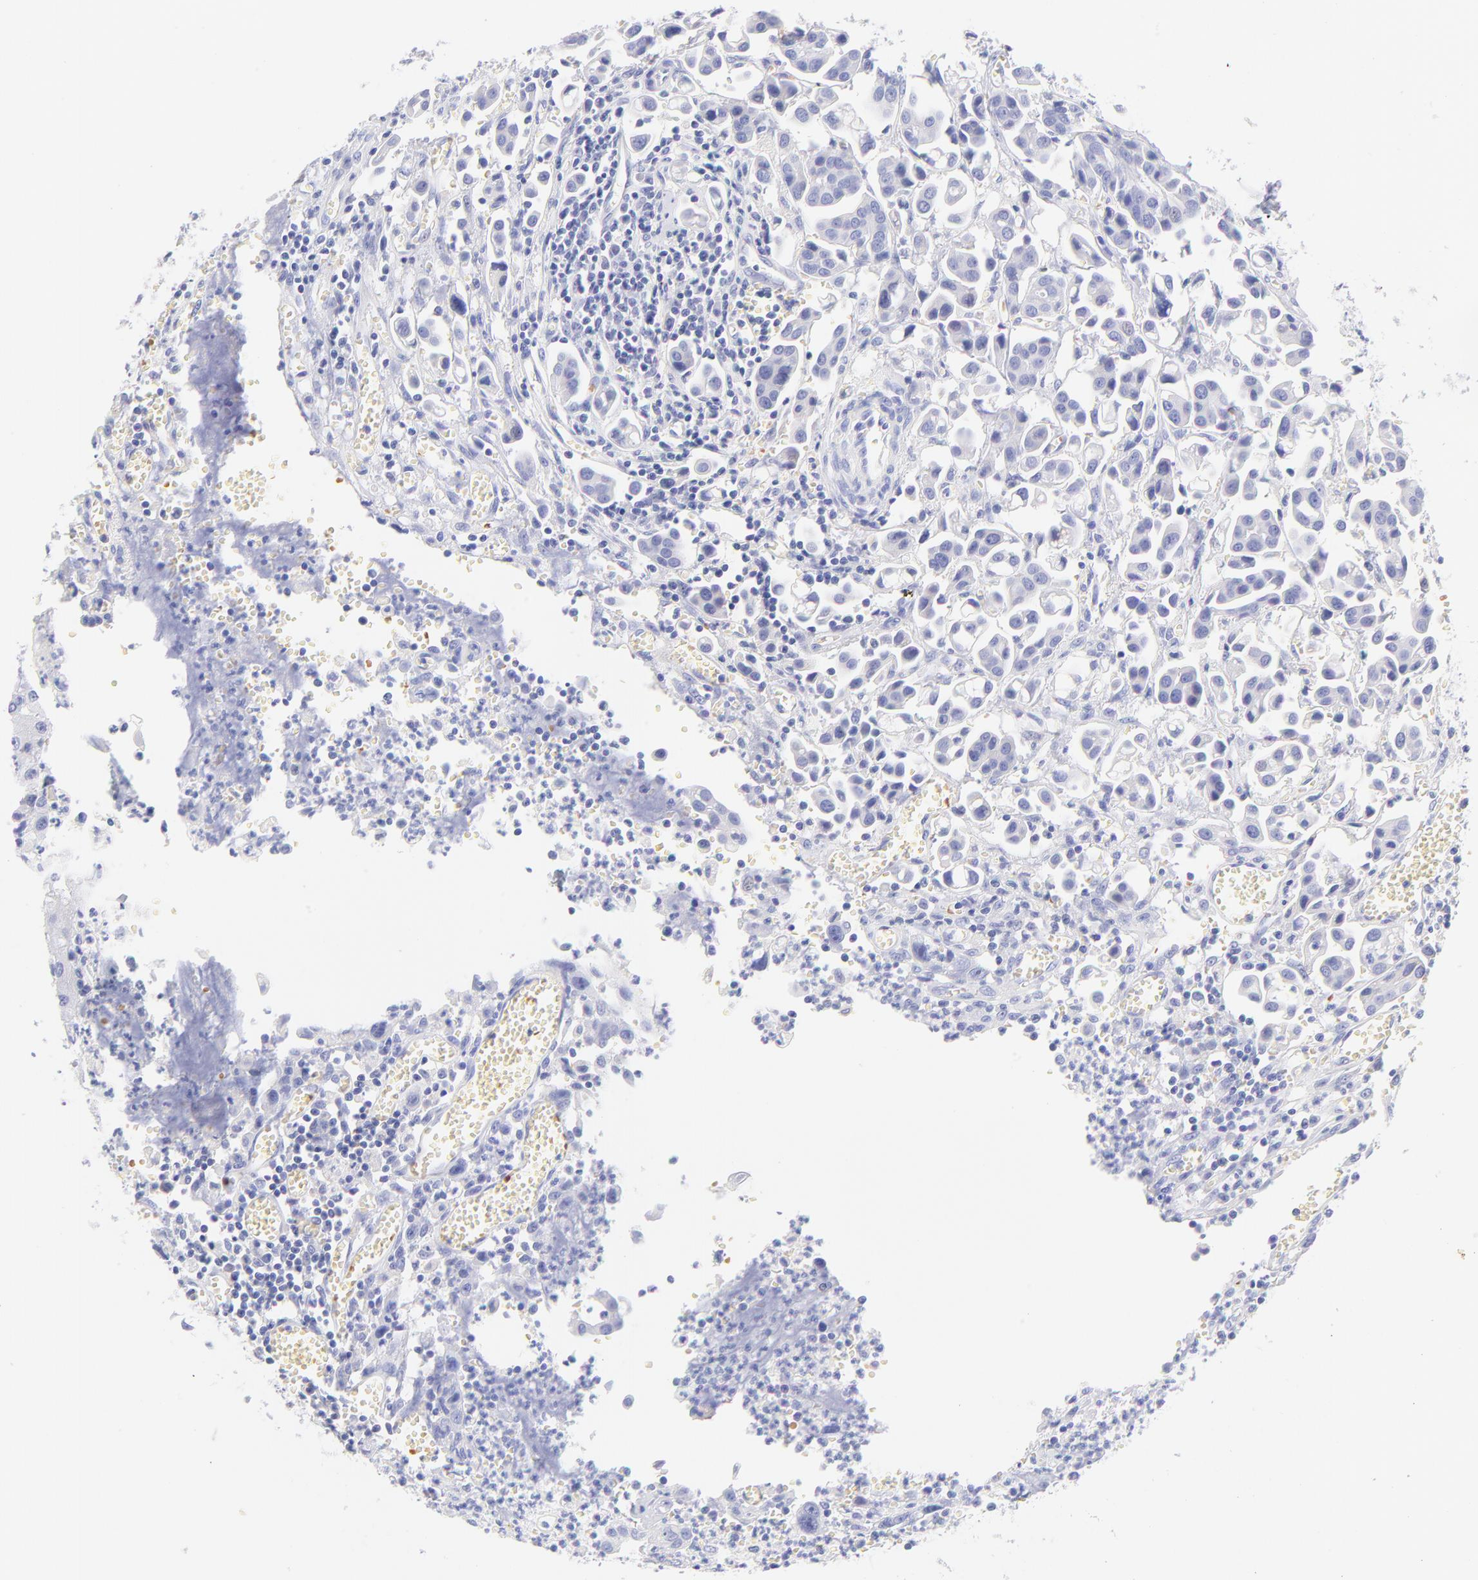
{"staining": {"intensity": "negative", "quantity": "none", "location": "none"}, "tissue": "urothelial cancer", "cell_type": "Tumor cells", "image_type": "cancer", "snomed": [{"axis": "morphology", "description": "Urothelial carcinoma, High grade"}, {"axis": "topography", "description": "Urinary bladder"}], "caption": "High power microscopy image of an immunohistochemistry (IHC) photomicrograph of urothelial cancer, revealing no significant positivity in tumor cells. (Stains: DAB IHC with hematoxylin counter stain, Microscopy: brightfield microscopy at high magnification).", "gene": "FRMPD3", "patient": {"sex": "male", "age": 66}}